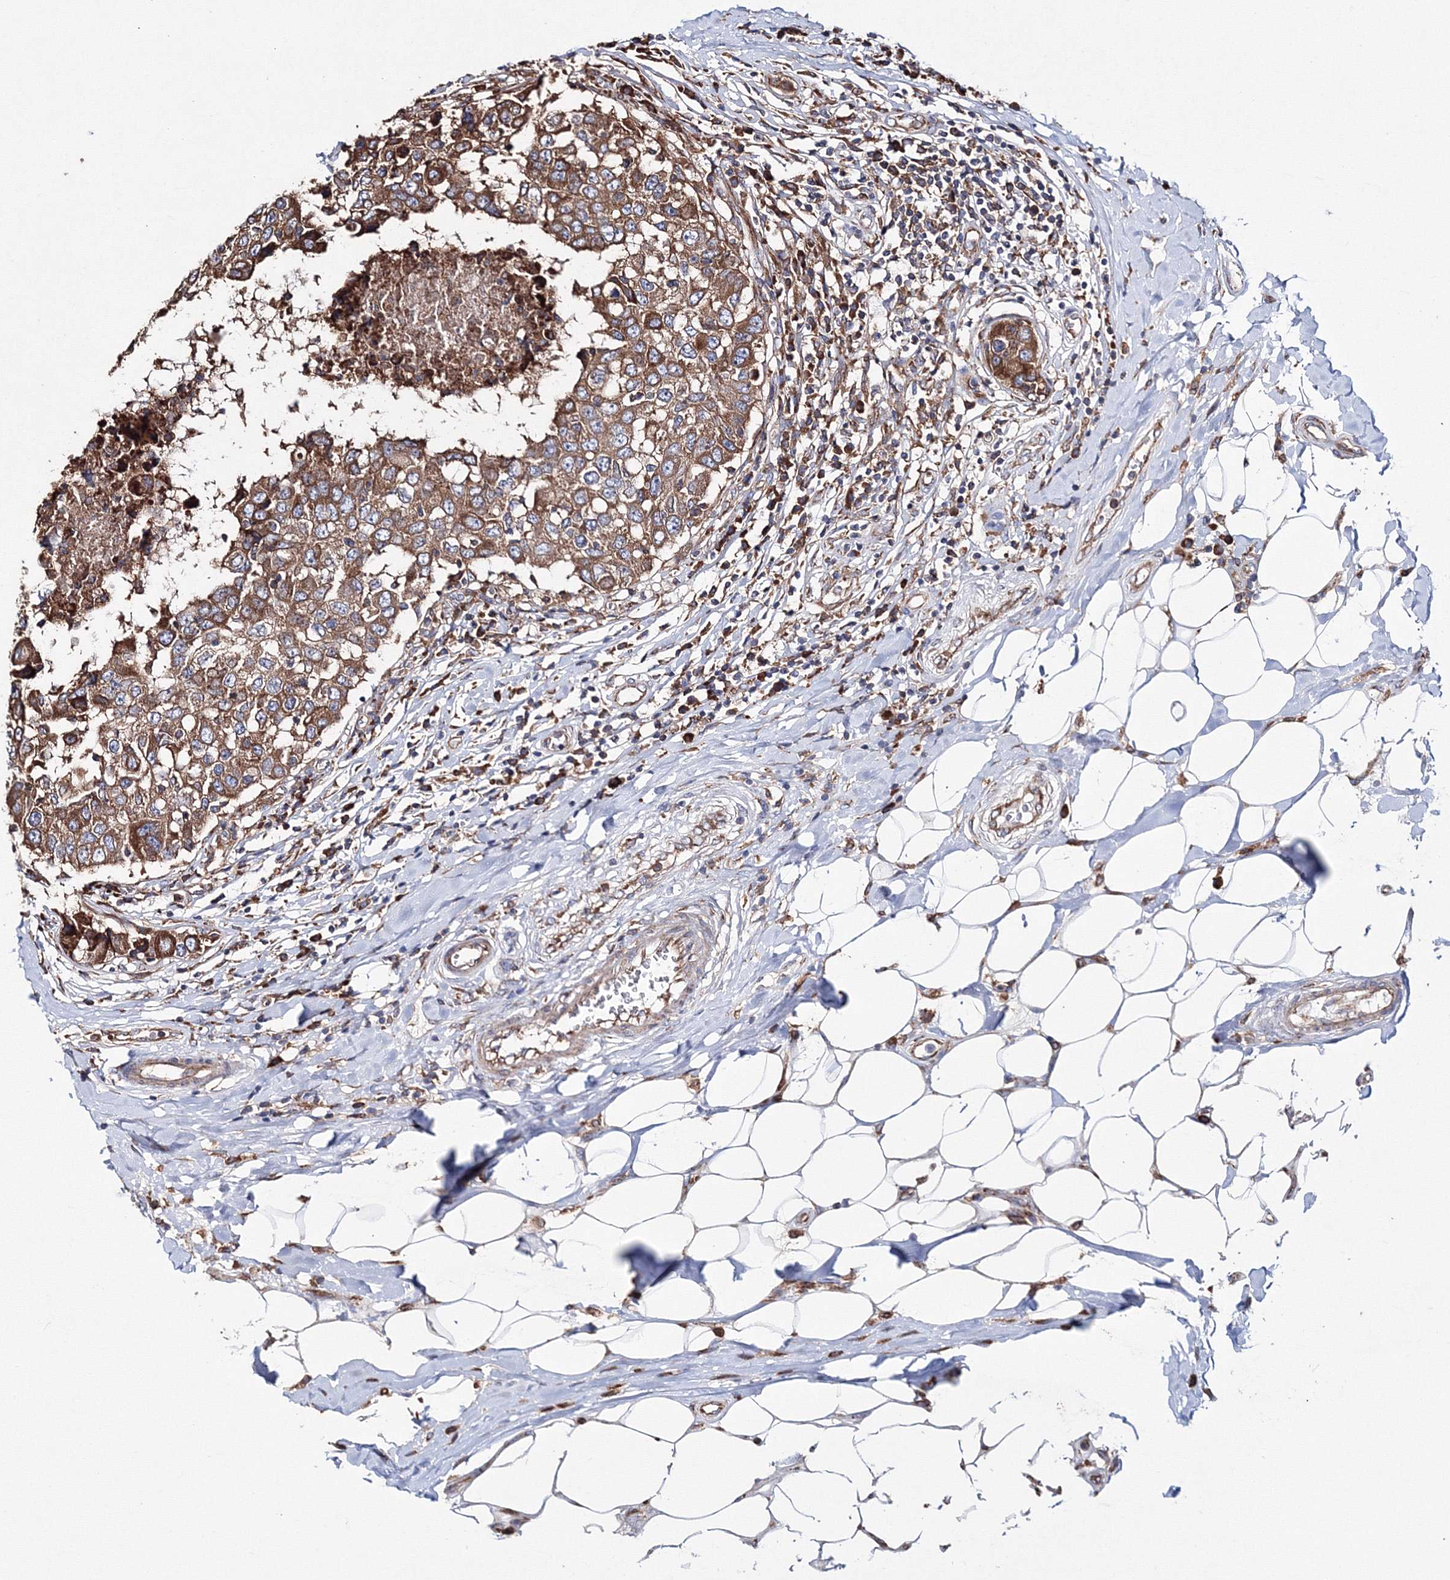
{"staining": {"intensity": "moderate", "quantity": ">75%", "location": "cytoplasmic/membranous"}, "tissue": "breast cancer", "cell_type": "Tumor cells", "image_type": "cancer", "snomed": [{"axis": "morphology", "description": "Duct carcinoma"}, {"axis": "topography", "description": "Breast"}], "caption": "DAB immunohistochemical staining of human breast cancer (infiltrating ductal carcinoma) demonstrates moderate cytoplasmic/membranous protein staining in about >75% of tumor cells.", "gene": "VPS8", "patient": {"sex": "female", "age": 27}}